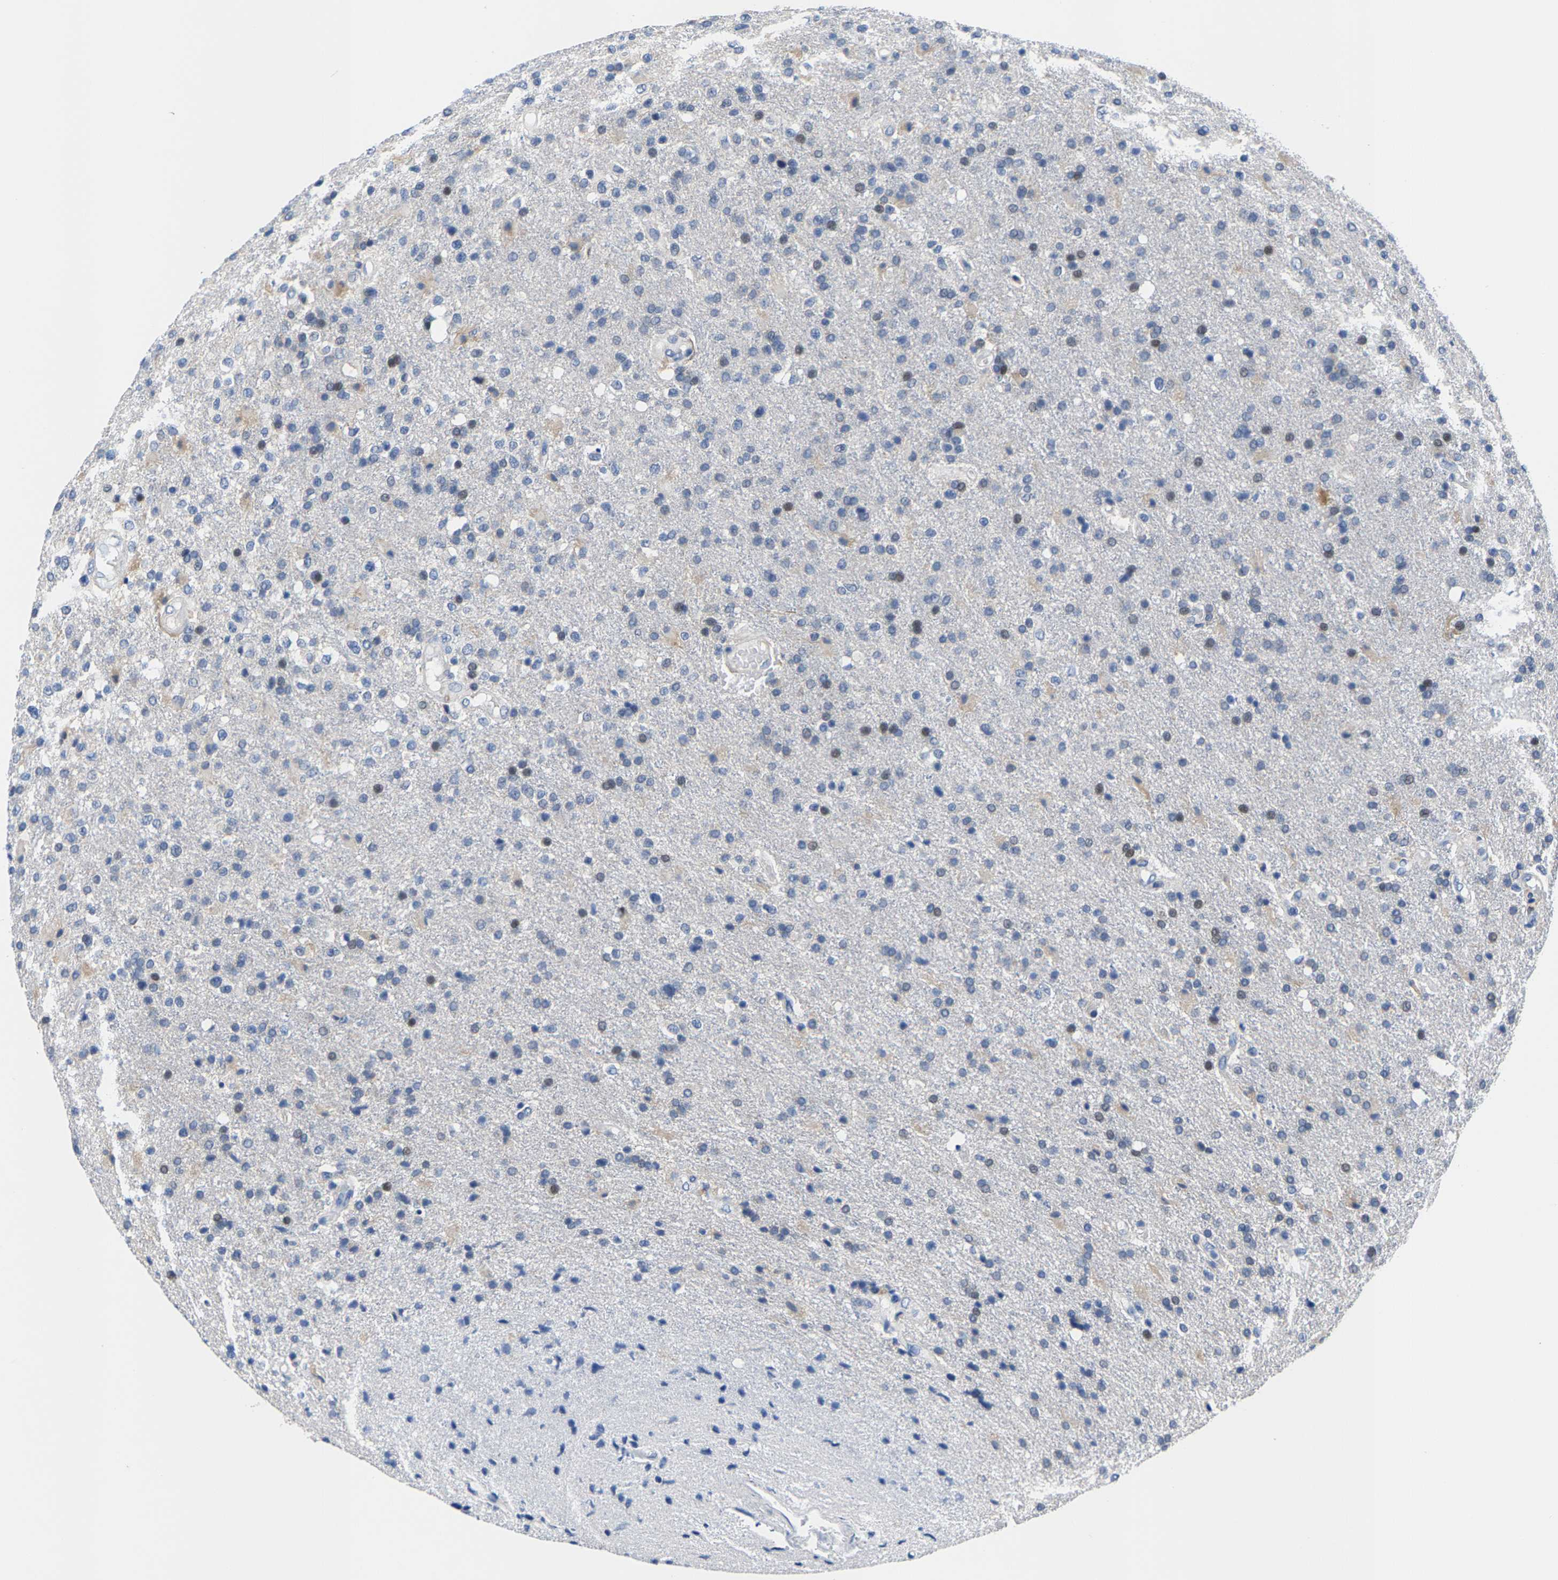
{"staining": {"intensity": "negative", "quantity": "none", "location": "none"}, "tissue": "glioma", "cell_type": "Tumor cells", "image_type": "cancer", "snomed": [{"axis": "morphology", "description": "Glioma, malignant, High grade"}, {"axis": "topography", "description": "Brain"}], "caption": "Tumor cells are negative for brown protein staining in malignant glioma (high-grade).", "gene": "KLHL1", "patient": {"sex": "male", "age": 72}}